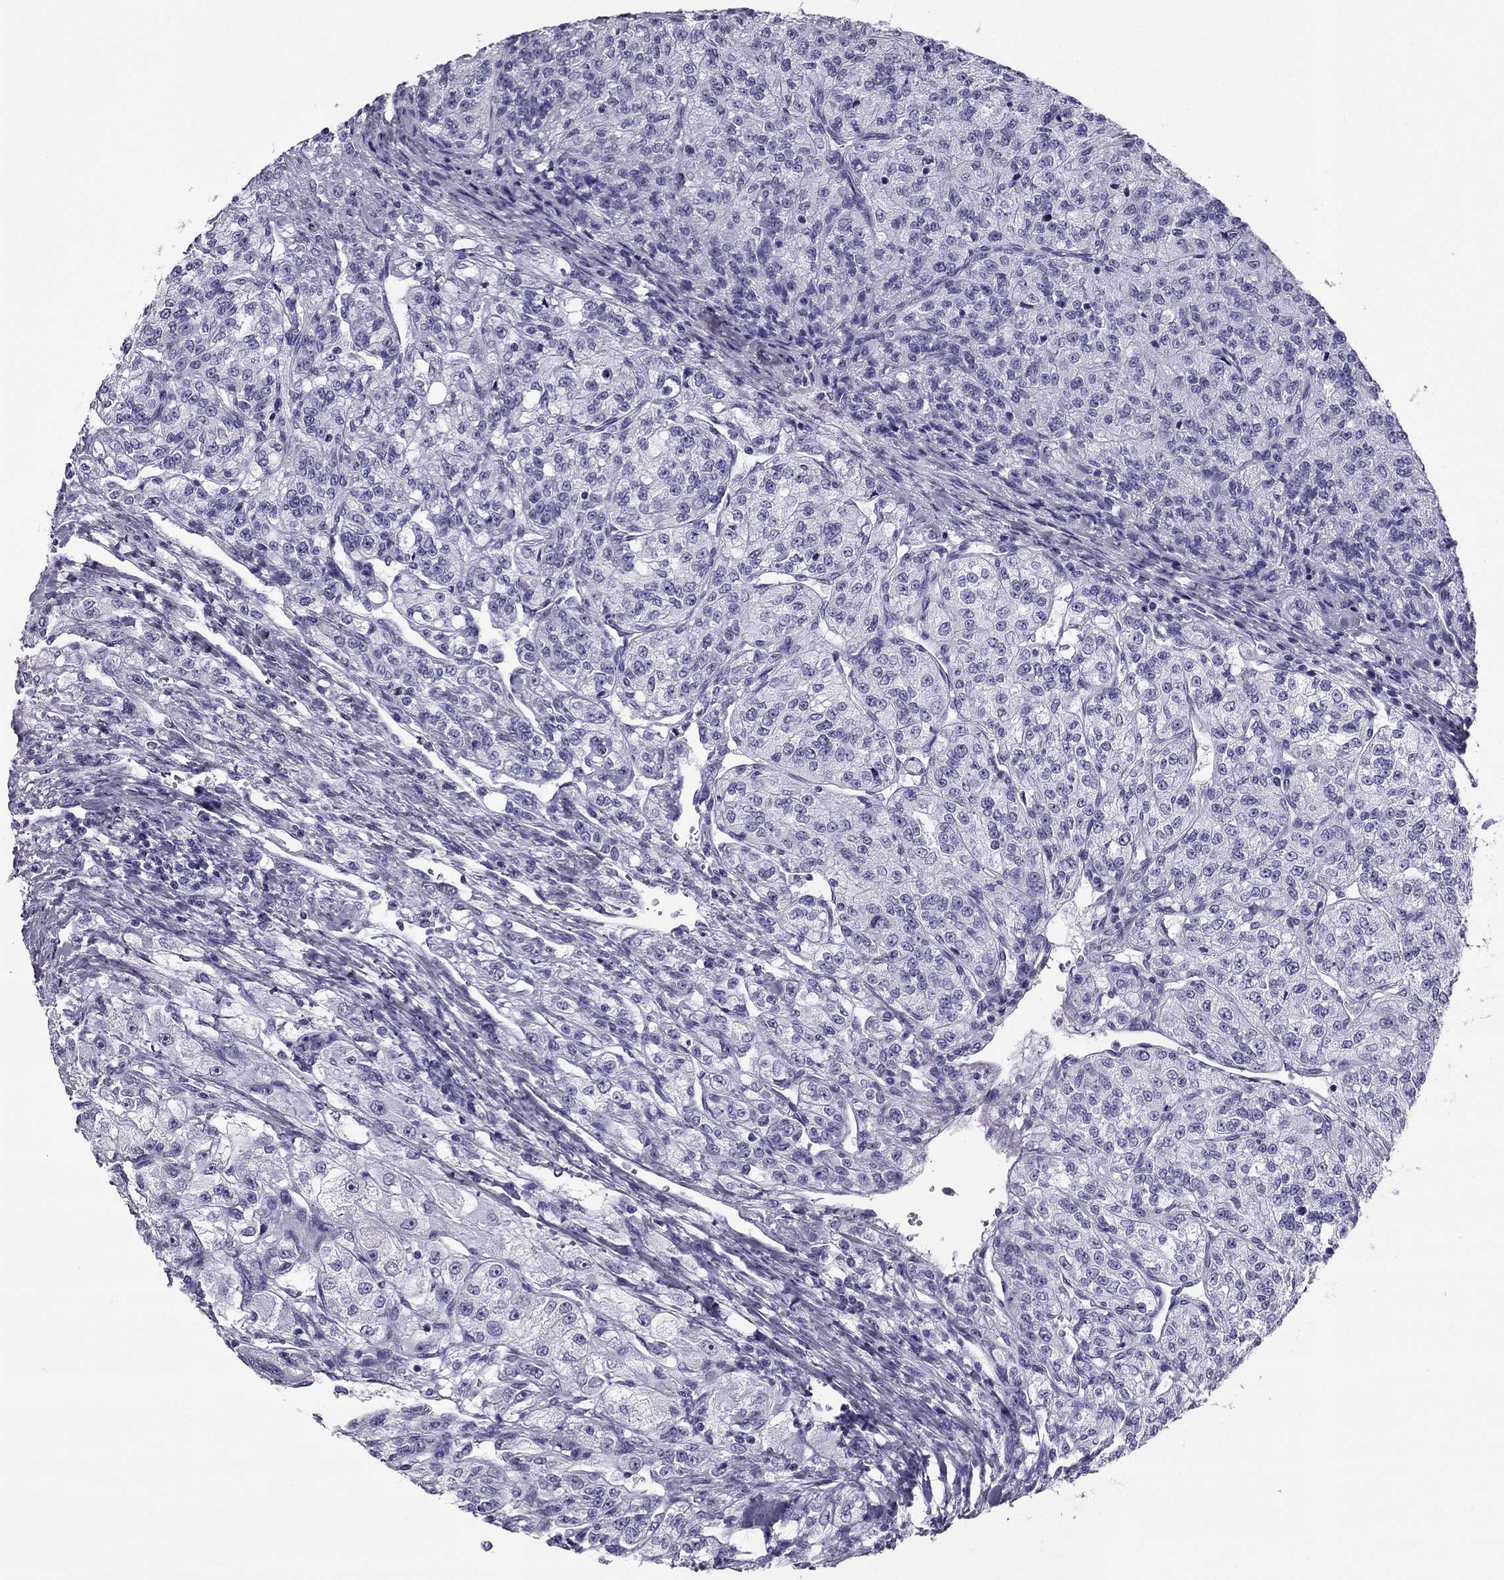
{"staining": {"intensity": "negative", "quantity": "none", "location": "none"}, "tissue": "renal cancer", "cell_type": "Tumor cells", "image_type": "cancer", "snomed": [{"axis": "morphology", "description": "Adenocarcinoma, NOS"}, {"axis": "topography", "description": "Kidney"}], "caption": "Renal cancer (adenocarcinoma) was stained to show a protein in brown. There is no significant staining in tumor cells.", "gene": "PDE6A", "patient": {"sex": "female", "age": 63}}